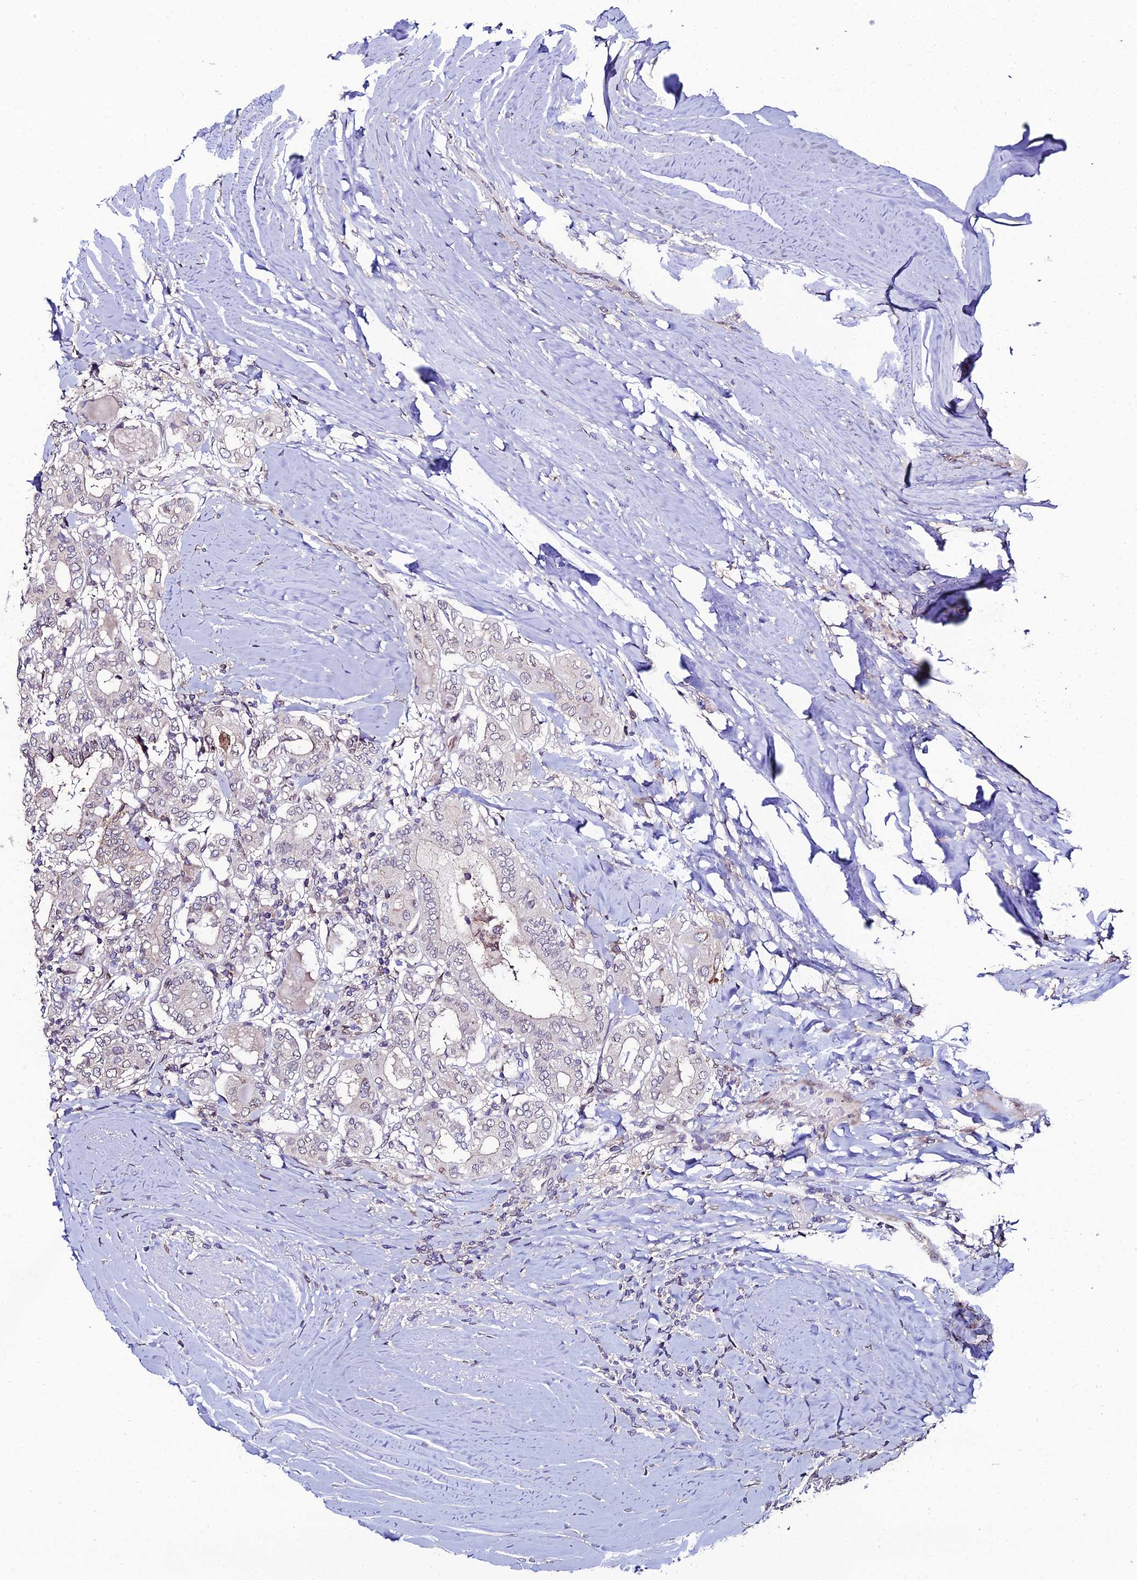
{"staining": {"intensity": "weak", "quantity": "<25%", "location": "nuclear"}, "tissue": "thyroid cancer", "cell_type": "Tumor cells", "image_type": "cancer", "snomed": [{"axis": "morphology", "description": "Papillary adenocarcinoma, NOS"}, {"axis": "topography", "description": "Thyroid gland"}], "caption": "High magnification brightfield microscopy of papillary adenocarcinoma (thyroid) stained with DAB (3,3'-diaminobenzidine) (brown) and counterstained with hematoxylin (blue): tumor cells show no significant positivity.", "gene": "DDX19A", "patient": {"sex": "female", "age": 72}}